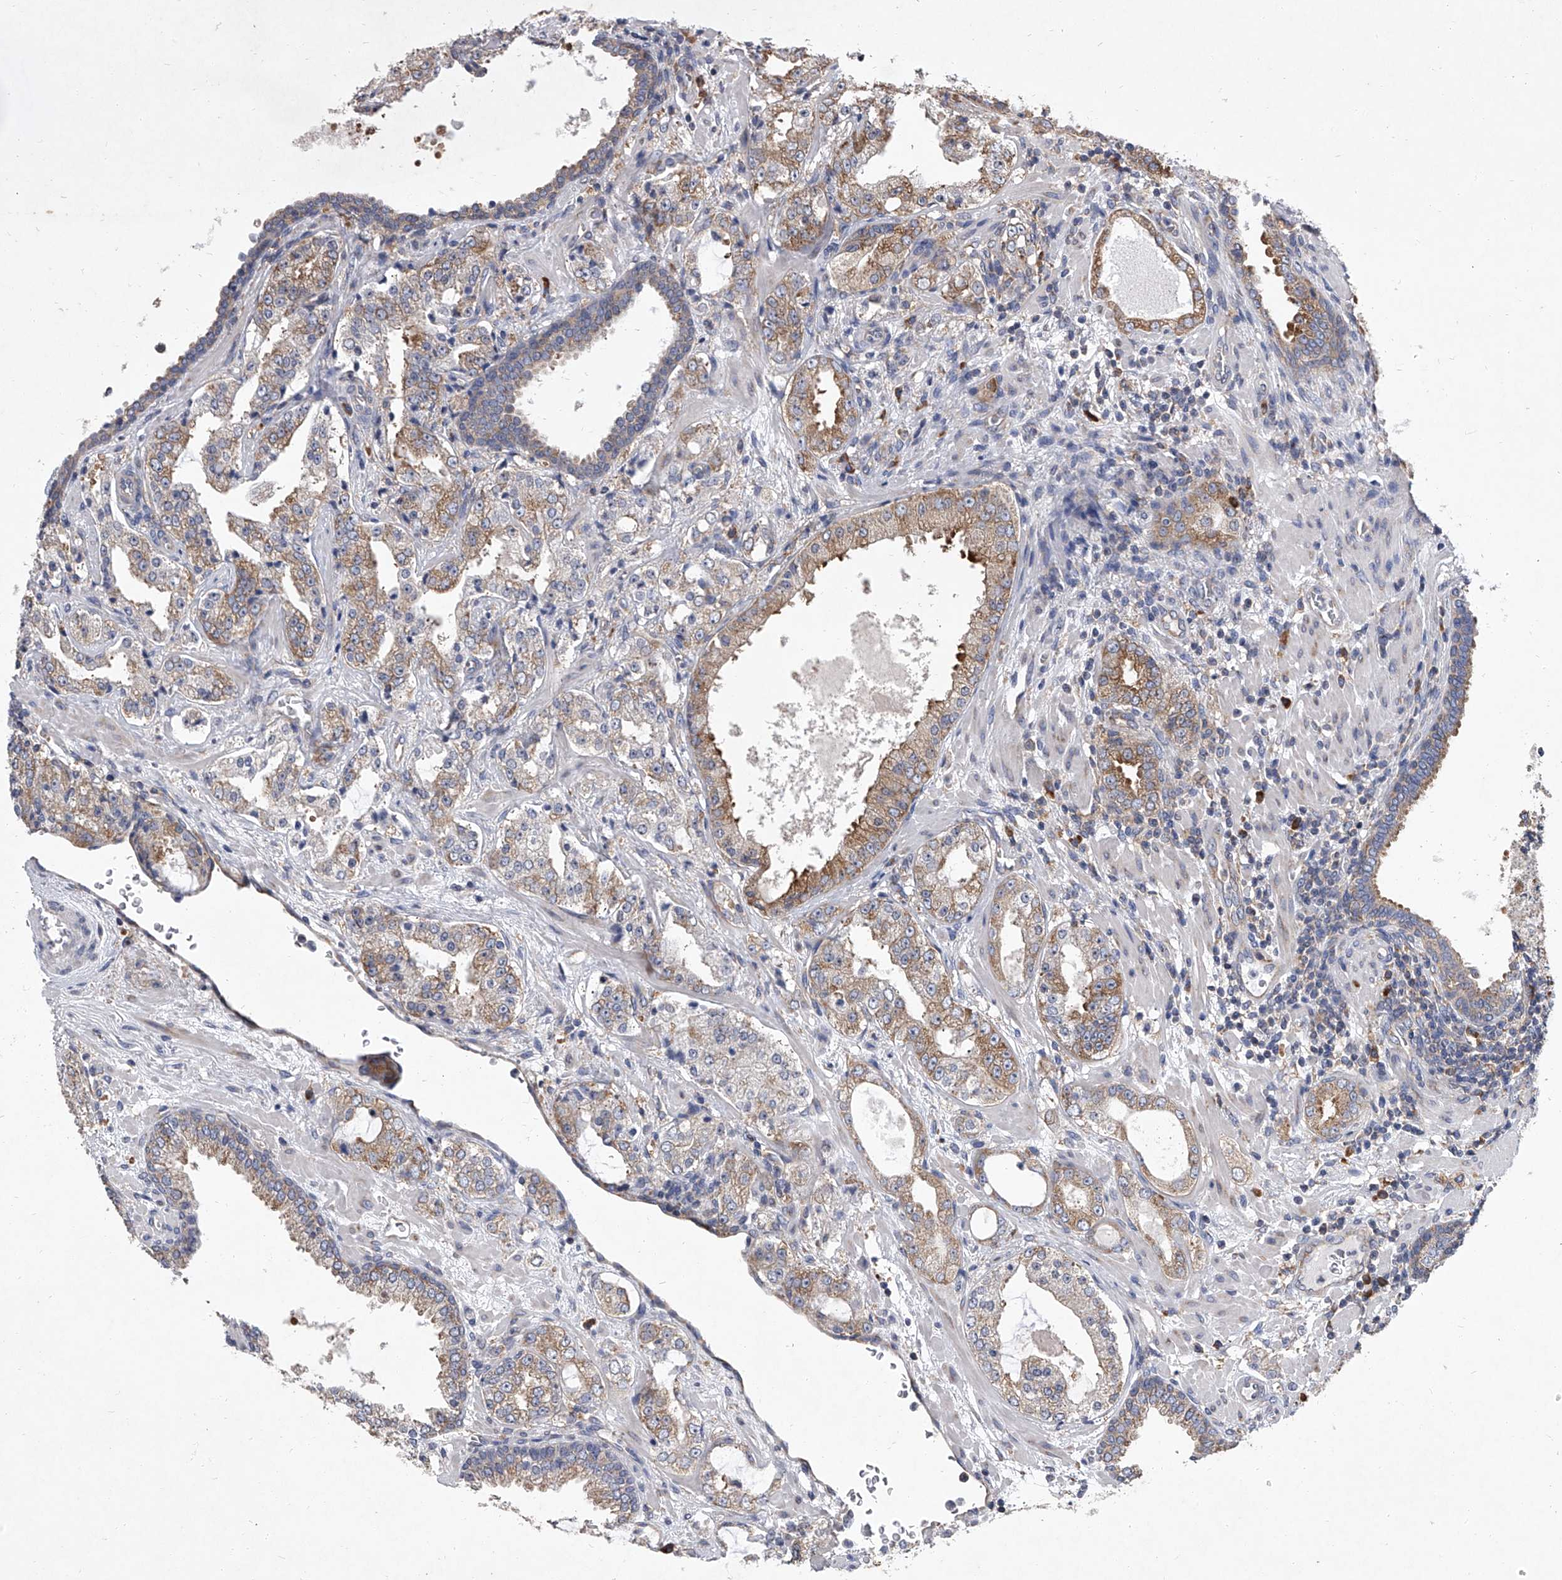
{"staining": {"intensity": "moderate", "quantity": "25%-75%", "location": "cytoplasmic/membranous"}, "tissue": "prostate cancer", "cell_type": "Tumor cells", "image_type": "cancer", "snomed": [{"axis": "morphology", "description": "Adenocarcinoma, High grade"}, {"axis": "topography", "description": "Prostate"}], "caption": "Immunohistochemistry of human prostate cancer shows medium levels of moderate cytoplasmic/membranous positivity in approximately 25%-75% of tumor cells.", "gene": "EIF2S2", "patient": {"sex": "male", "age": 64}}